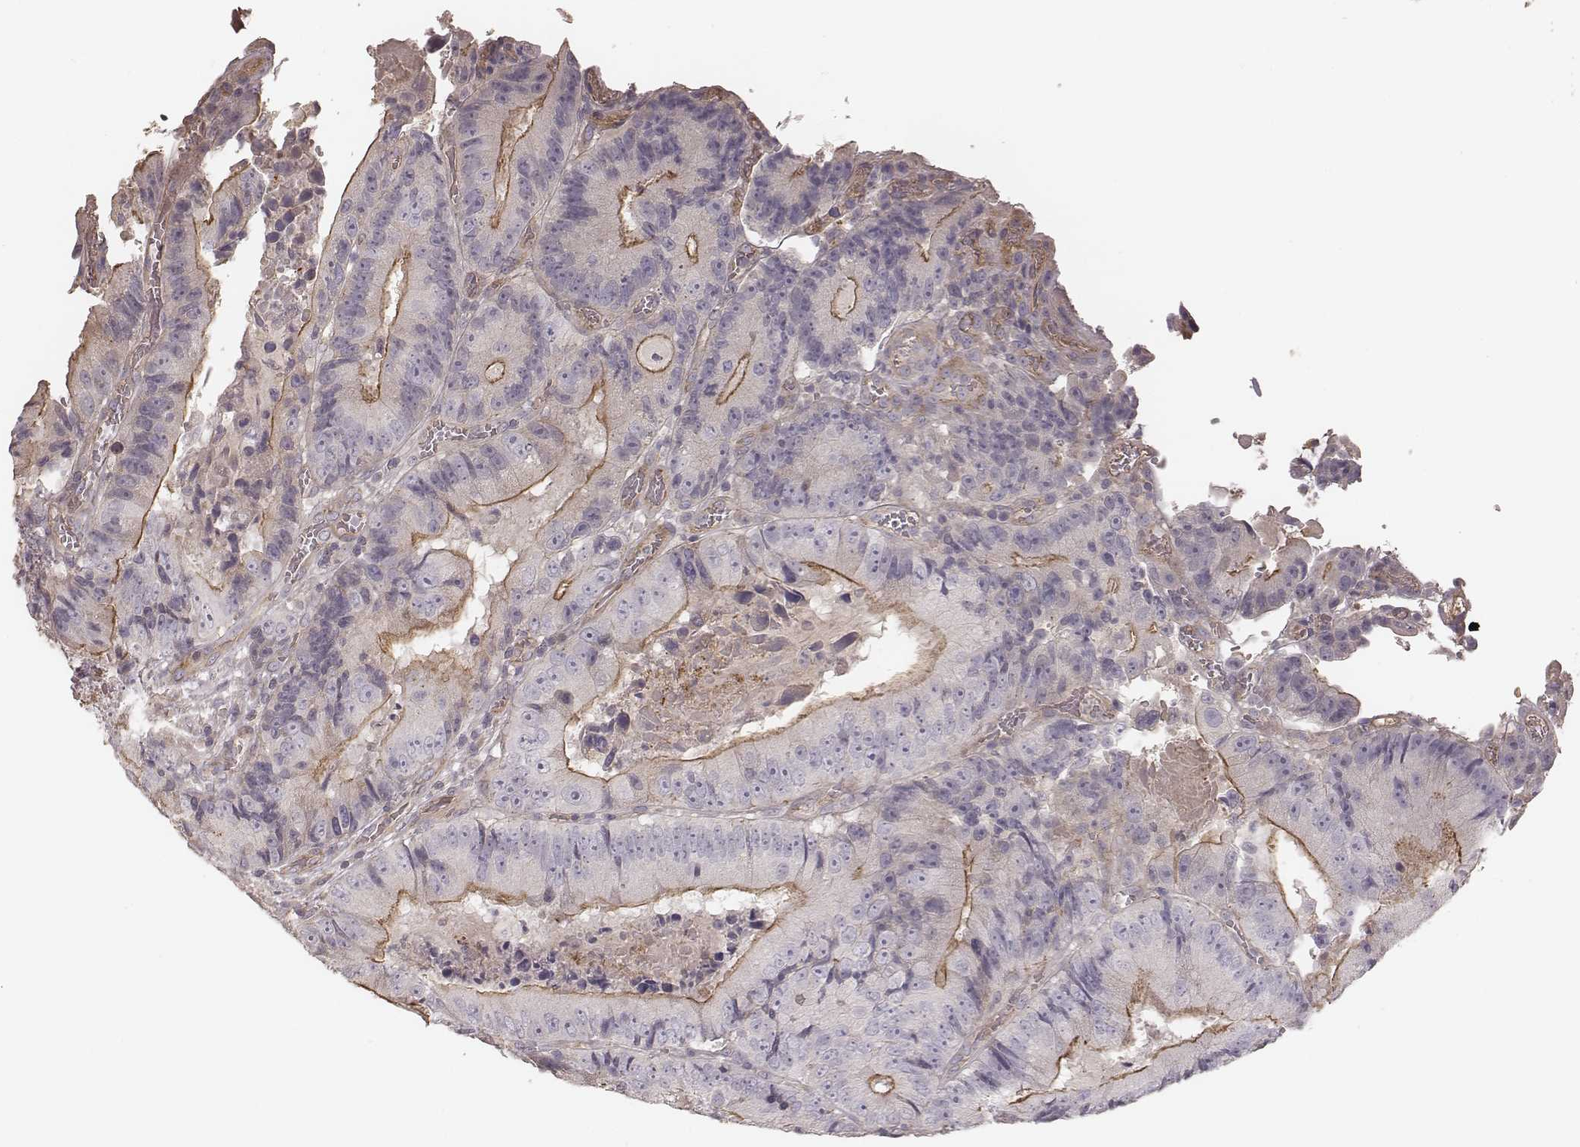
{"staining": {"intensity": "strong", "quantity": "<25%", "location": "cytoplasmic/membranous"}, "tissue": "colorectal cancer", "cell_type": "Tumor cells", "image_type": "cancer", "snomed": [{"axis": "morphology", "description": "Adenocarcinoma, NOS"}, {"axis": "topography", "description": "Colon"}], "caption": "Tumor cells show strong cytoplasmic/membranous expression in approximately <25% of cells in colorectal adenocarcinoma. Ihc stains the protein in brown and the nuclei are stained blue.", "gene": "OTOGL", "patient": {"sex": "female", "age": 86}}